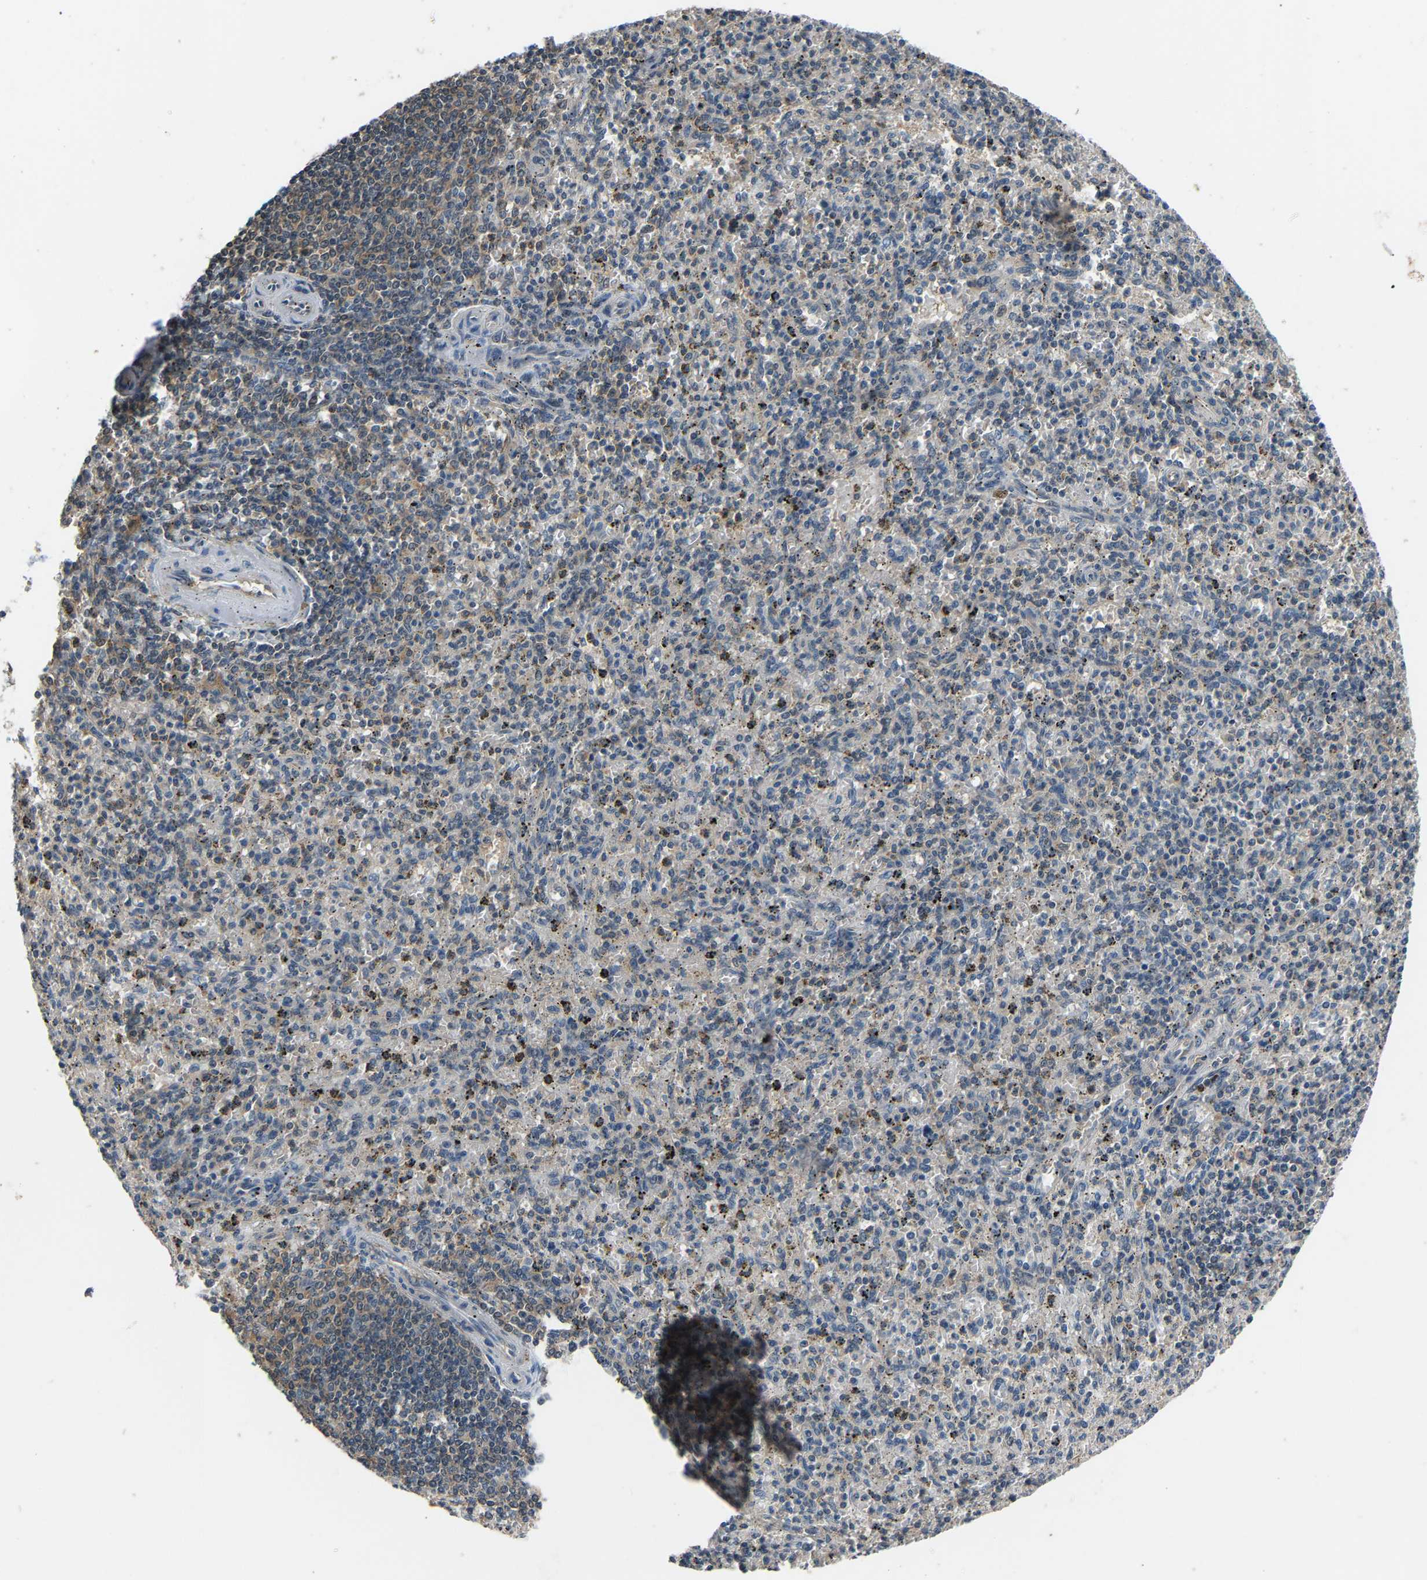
{"staining": {"intensity": "negative", "quantity": "none", "location": "none"}, "tissue": "spleen", "cell_type": "Cells in red pulp", "image_type": "normal", "snomed": [{"axis": "morphology", "description": "Normal tissue, NOS"}, {"axis": "topography", "description": "Spleen"}], "caption": "A micrograph of human spleen is negative for staining in cells in red pulp. Nuclei are stained in blue.", "gene": "ABCC9", "patient": {"sex": "male", "age": 72}}